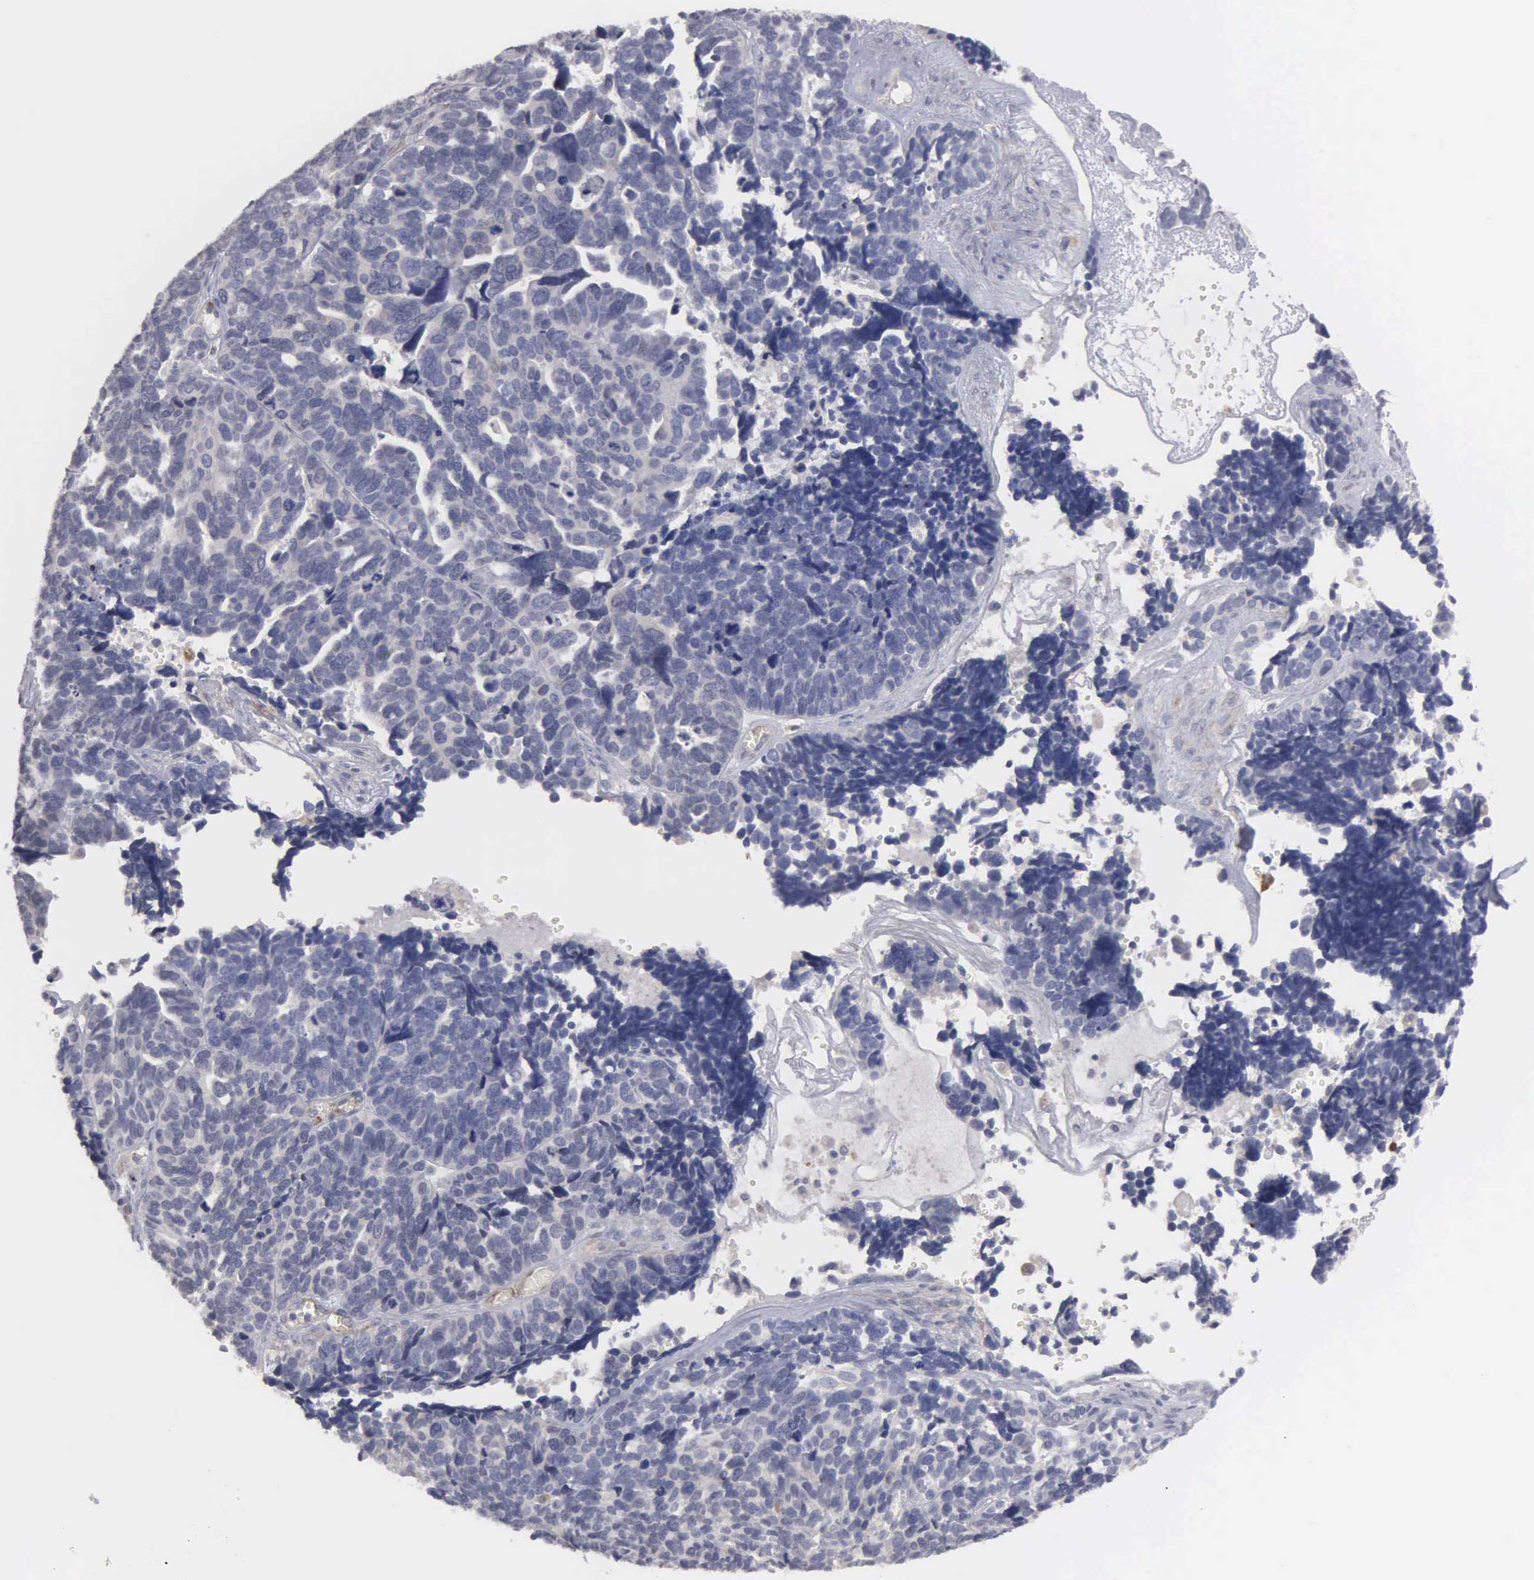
{"staining": {"intensity": "negative", "quantity": "none", "location": "none"}, "tissue": "ovarian cancer", "cell_type": "Tumor cells", "image_type": "cancer", "snomed": [{"axis": "morphology", "description": "Cystadenocarcinoma, serous, NOS"}, {"axis": "topography", "description": "Ovary"}], "caption": "This is an immunohistochemistry image of human serous cystadenocarcinoma (ovarian). There is no expression in tumor cells.", "gene": "LIN52", "patient": {"sex": "female", "age": 77}}